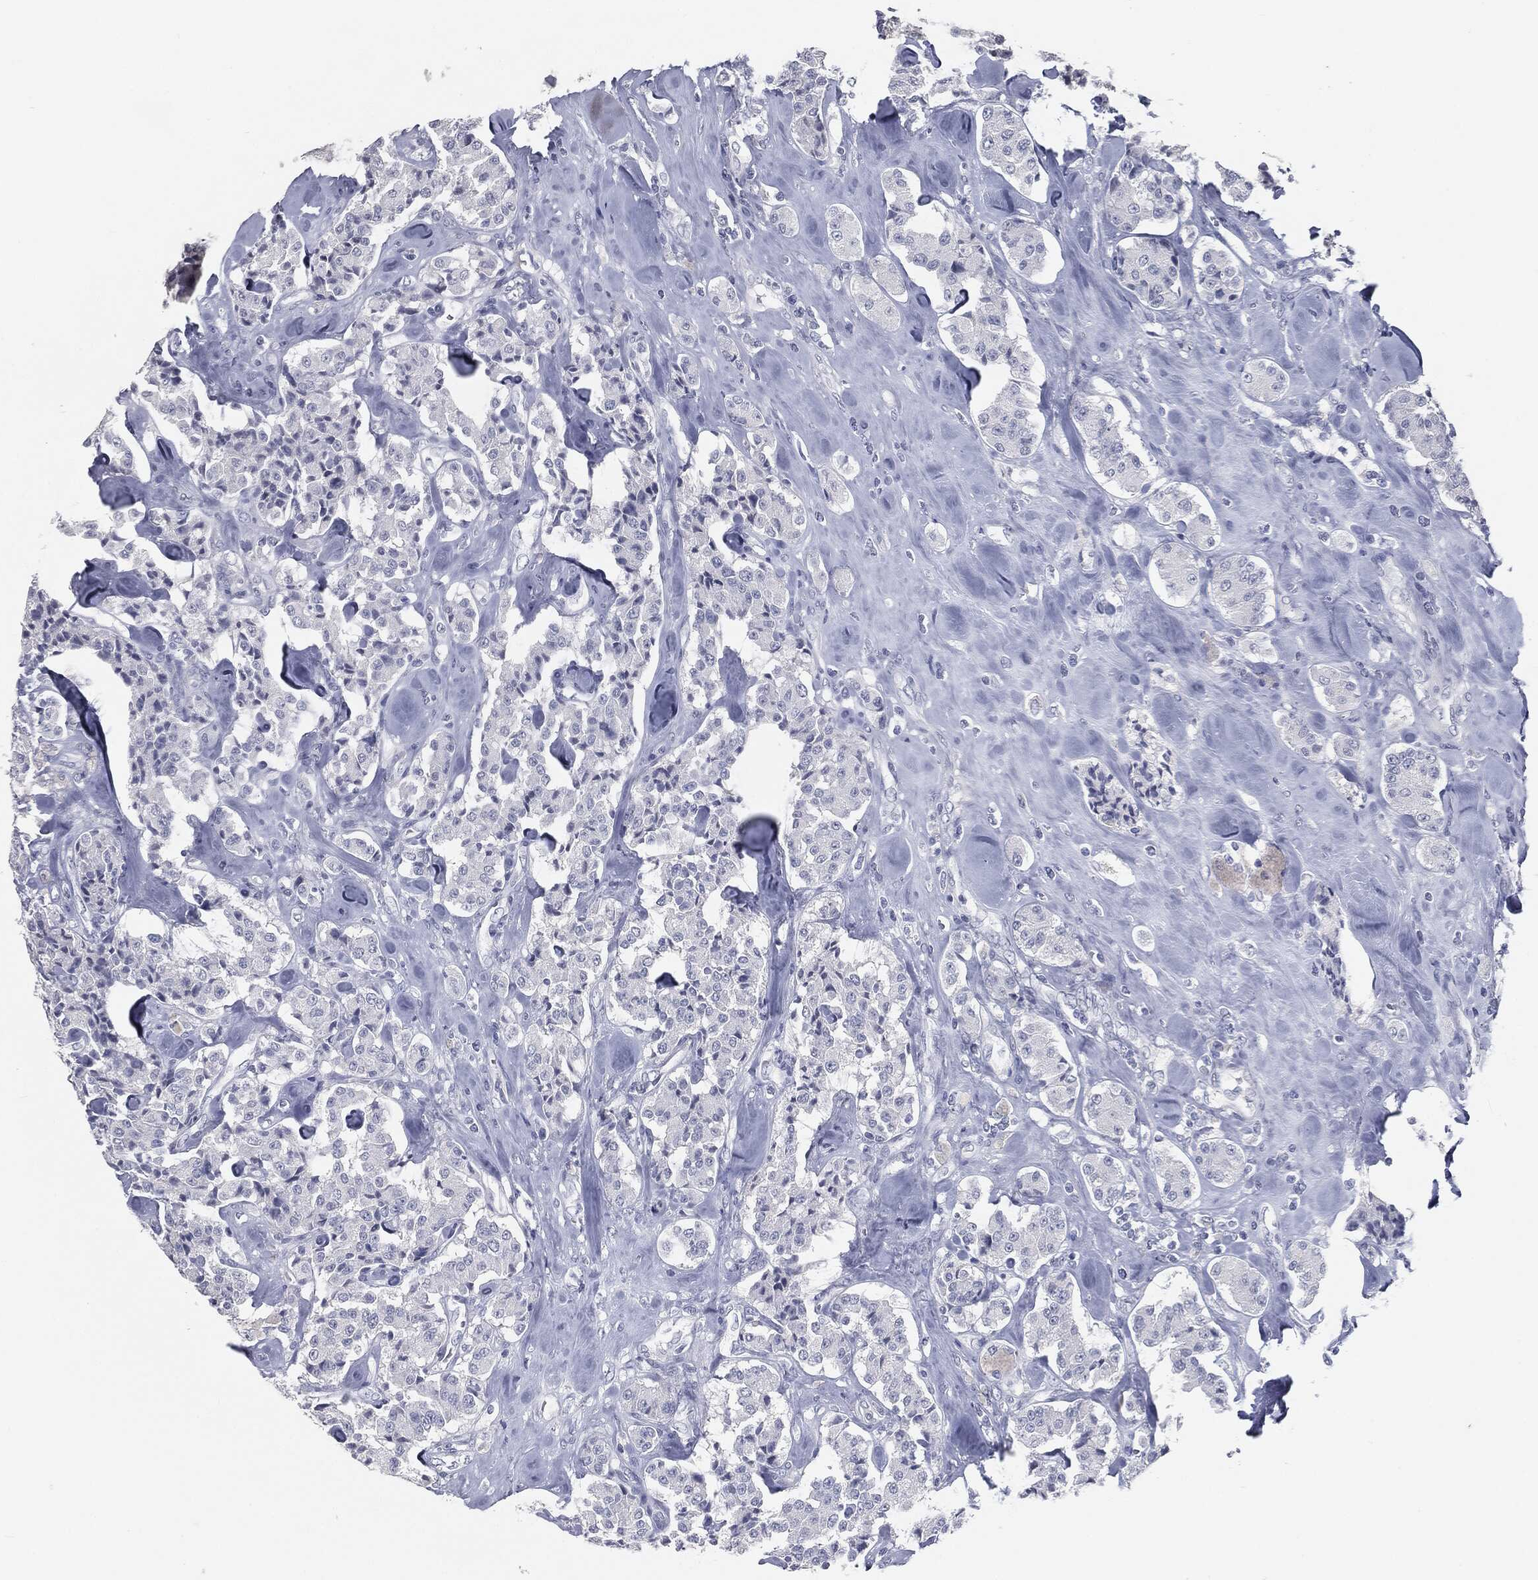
{"staining": {"intensity": "negative", "quantity": "none", "location": "none"}, "tissue": "carcinoid", "cell_type": "Tumor cells", "image_type": "cancer", "snomed": [{"axis": "morphology", "description": "Carcinoid, malignant, NOS"}, {"axis": "topography", "description": "Pancreas"}], "caption": "This is an IHC histopathology image of human carcinoid. There is no staining in tumor cells.", "gene": "PRAME", "patient": {"sex": "male", "age": 41}}